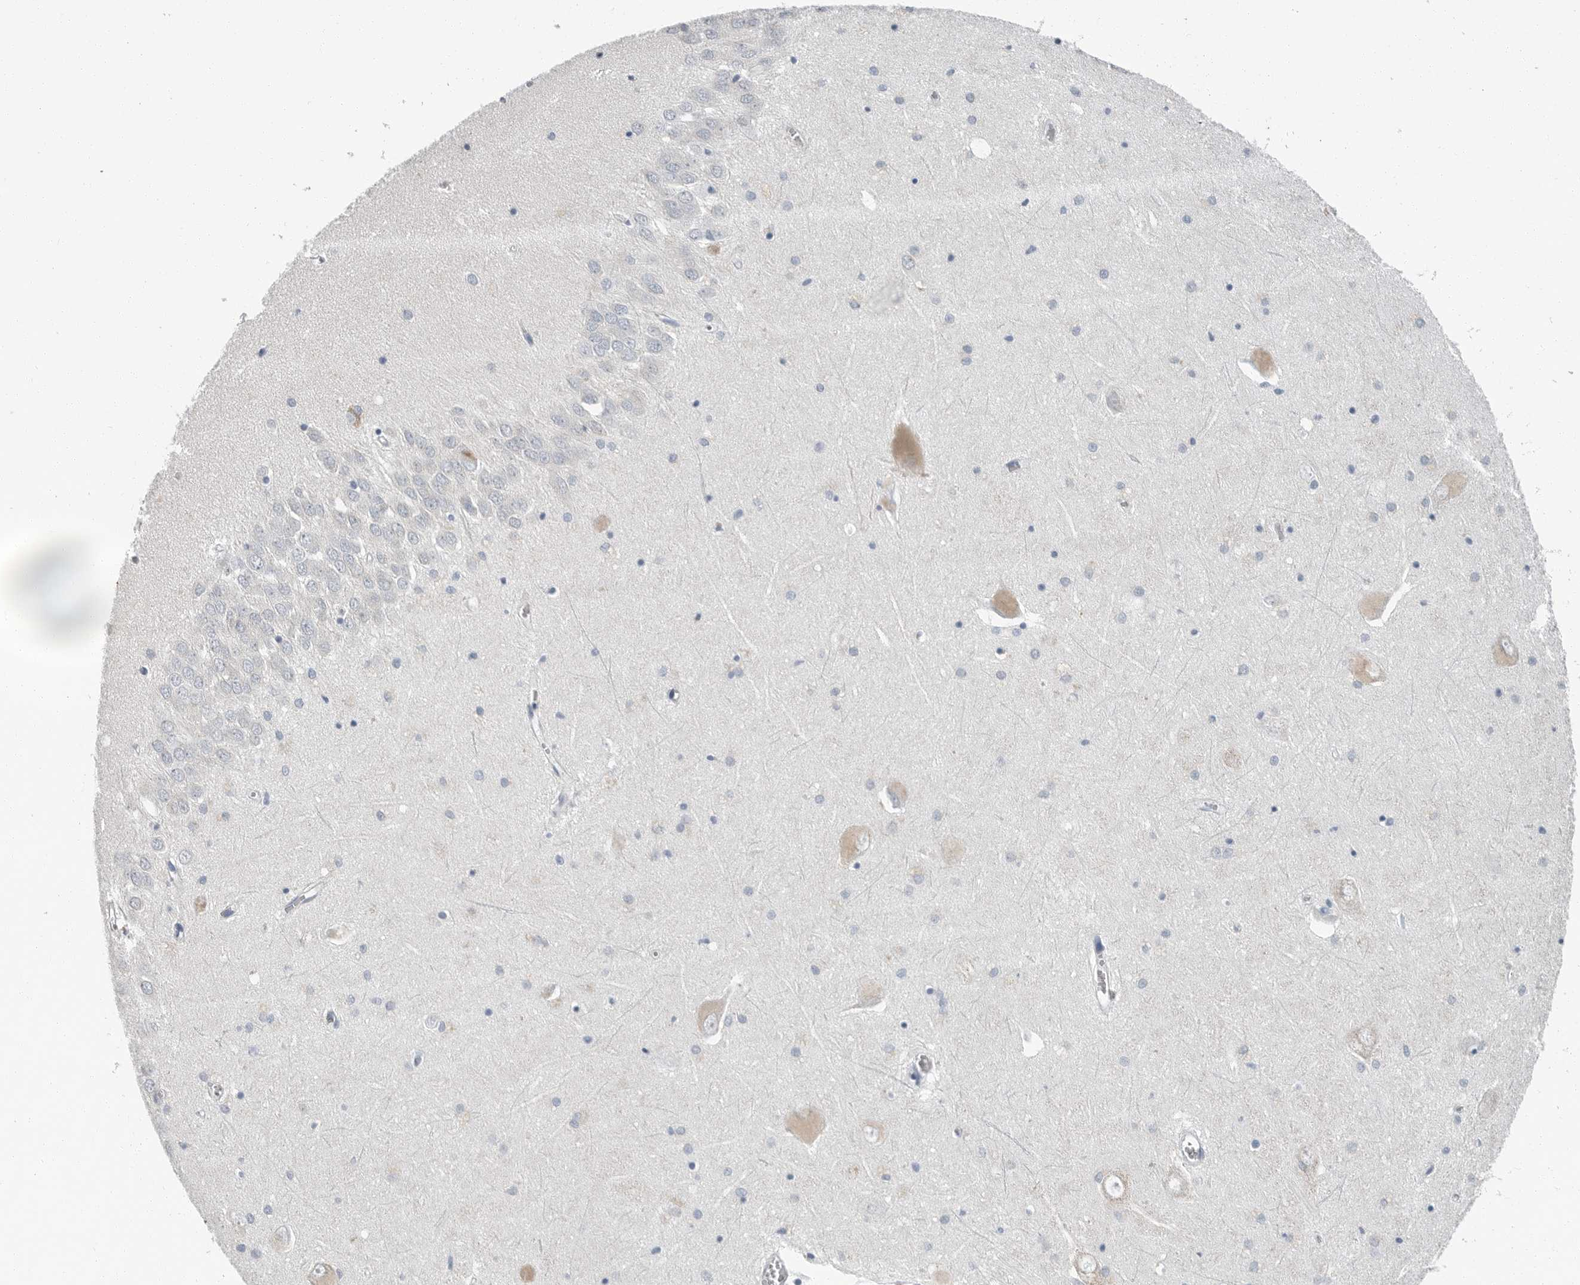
{"staining": {"intensity": "negative", "quantity": "none", "location": "none"}, "tissue": "hippocampus", "cell_type": "Glial cells", "image_type": "normal", "snomed": [{"axis": "morphology", "description": "Normal tissue, NOS"}, {"axis": "topography", "description": "Hippocampus"}], "caption": "High power microscopy image of an immunohistochemistry (IHC) image of benign hippocampus, revealing no significant positivity in glial cells. Brightfield microscopy of immunohistochemistry (IHC) stained with DAB (brown) and hematoxylin (blue), captured at high magnification.", "gene": "PLN", "patient": {"sex": "male", "age": 70}}